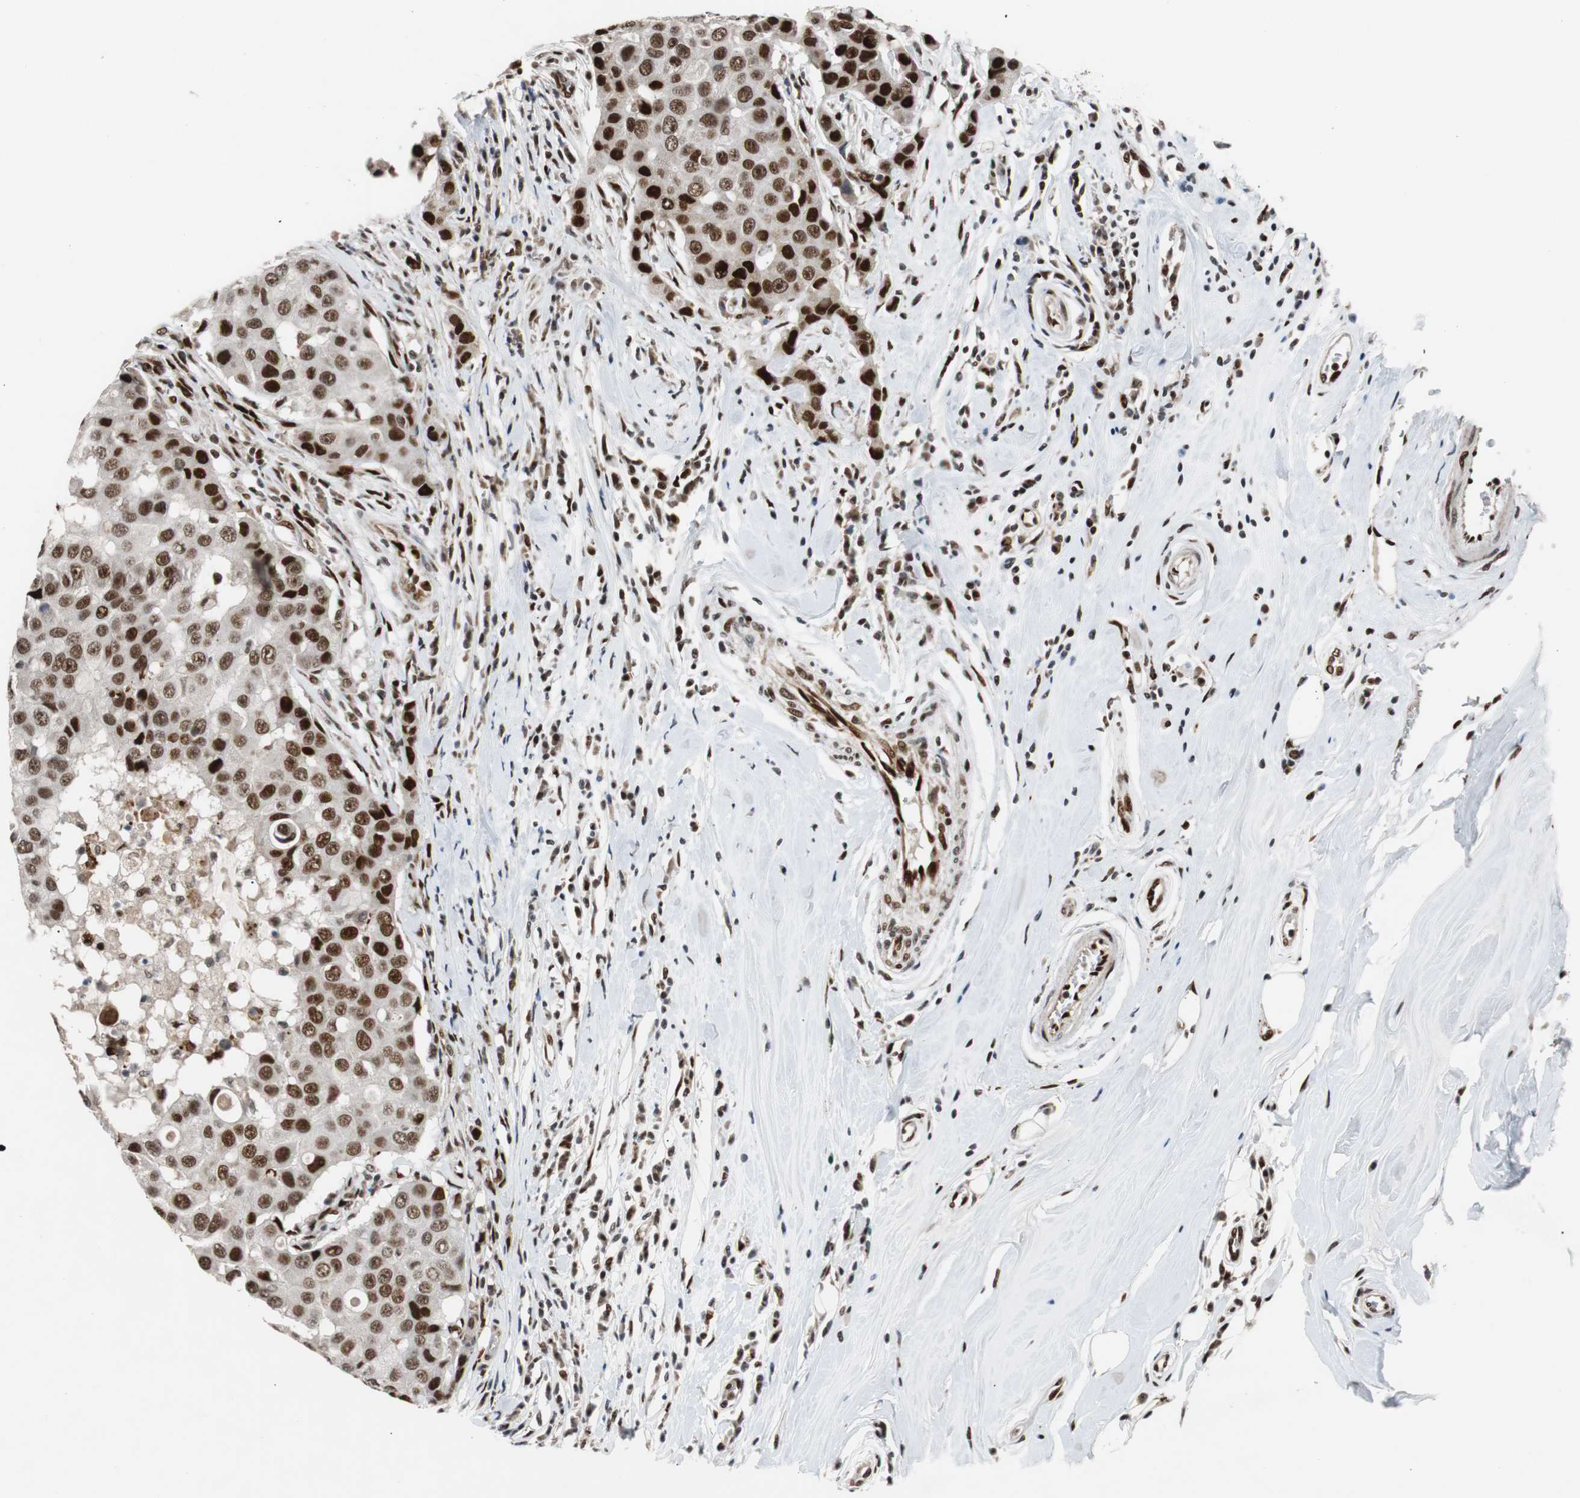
{"staining": {"intensity": "strong", "quantity": ">75%", "location": "nuclear"}, "tissue": "breast cancer", "cell_type": "Tumor cells", "image_type": "cancer", "snomed": [{"axis": "morphology", "description": "Duct carcinoma"}, {"axis": "topography", "description": "Breast"}], "caption": "Approximately >75% of tumor cells in breast invasive ductal carcinoma show strong nuclear protein expression as visualized by brown immunohistochemical staining.", "gene": "NBL1", "patient": {"sex": "female", "age": 27}}